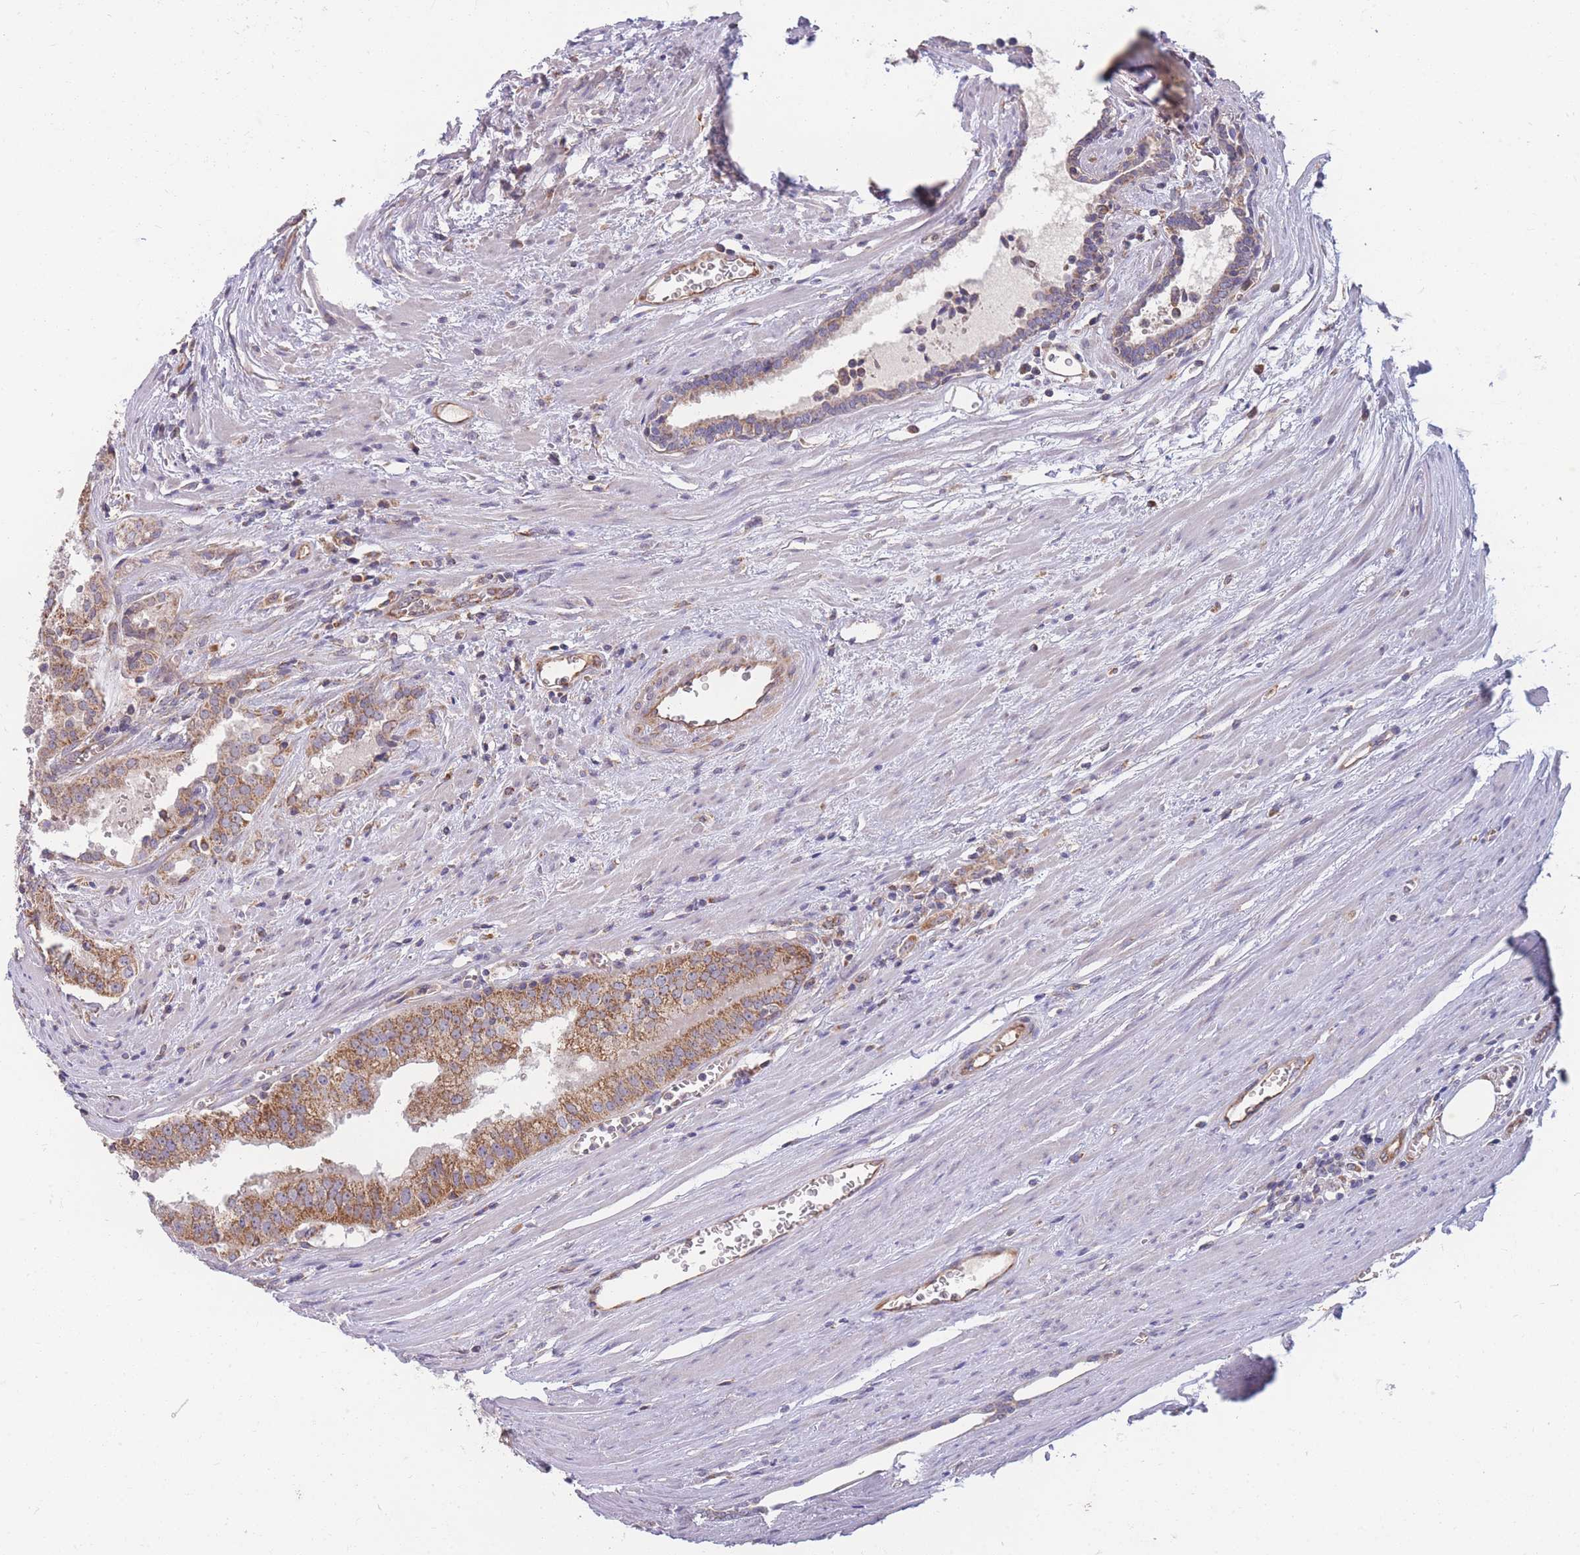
{"staining": {"intensity": "moderate", "quantity": ">75%", "location": "cytoplasmic/membranous"}, "tissue": "prostate cancer", "cell_type": "Tumor cells", "image_type": "cancer", "snomed": [{"axis": "morphology", "description": "Adenocarcinoma, High grade"}, {"axis": "topography", "description": "Prostate"}], "caption": "About >75% of tumor cells in high-grade adenocarcinoma (prostate) exhibit moderate cytoplasmic/membranous protein positivity as visualized by brown immunohistochemical staining.", "gene": "MRPS9", "patient": {"sex": "male", "age": 68}}